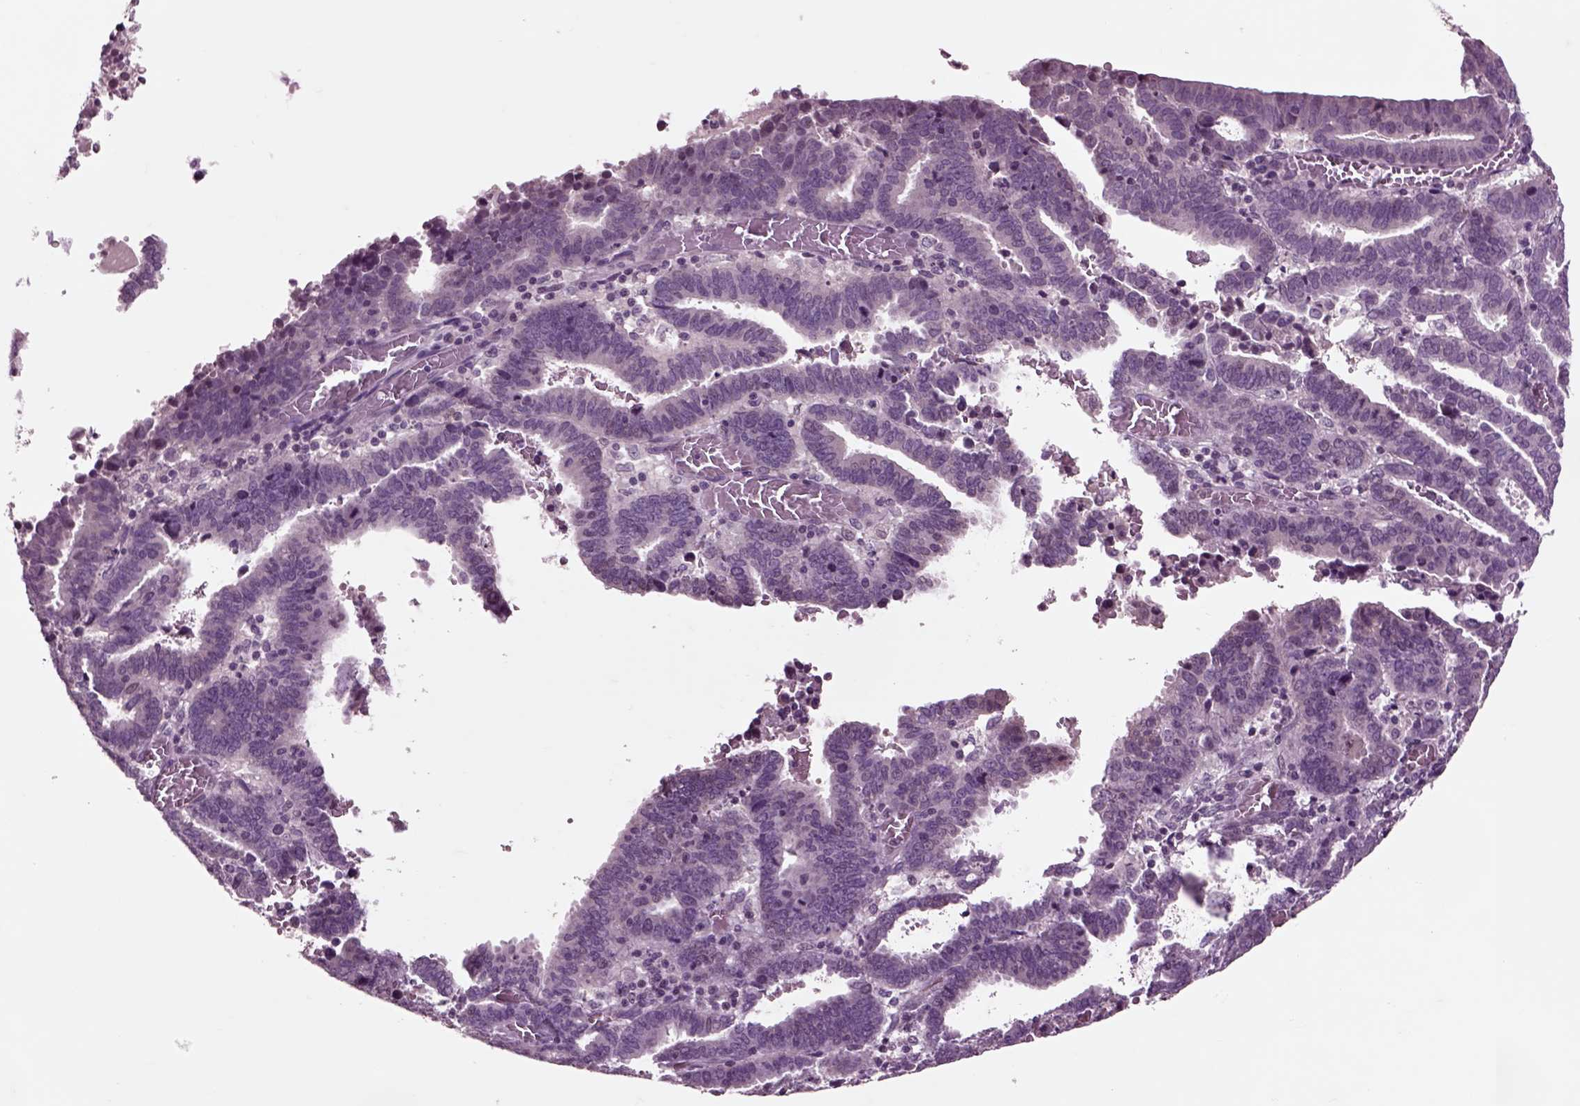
{"staining": {"intensity": "negative", "quantity": "none", "location": "none"}, "tissue": "endometrial cancer", "cell_type": "Tumor cells", "image_type": "cancer", "snomed": [{"axis": "morphology", "description": "Adenocarcinoma, NOS"}, {"axis": "topography", "description": "Uterus"}], "caption": "This histopathology image is of adenocarcinoma (endometrial) stained with immunohistochemistry (IHC) to label a protein in brown with the nuclei are counter-stained blue. There is no staining in tumor cells.", "gene": "CHGB", "patient": {"sex": "female", "age": 83}}